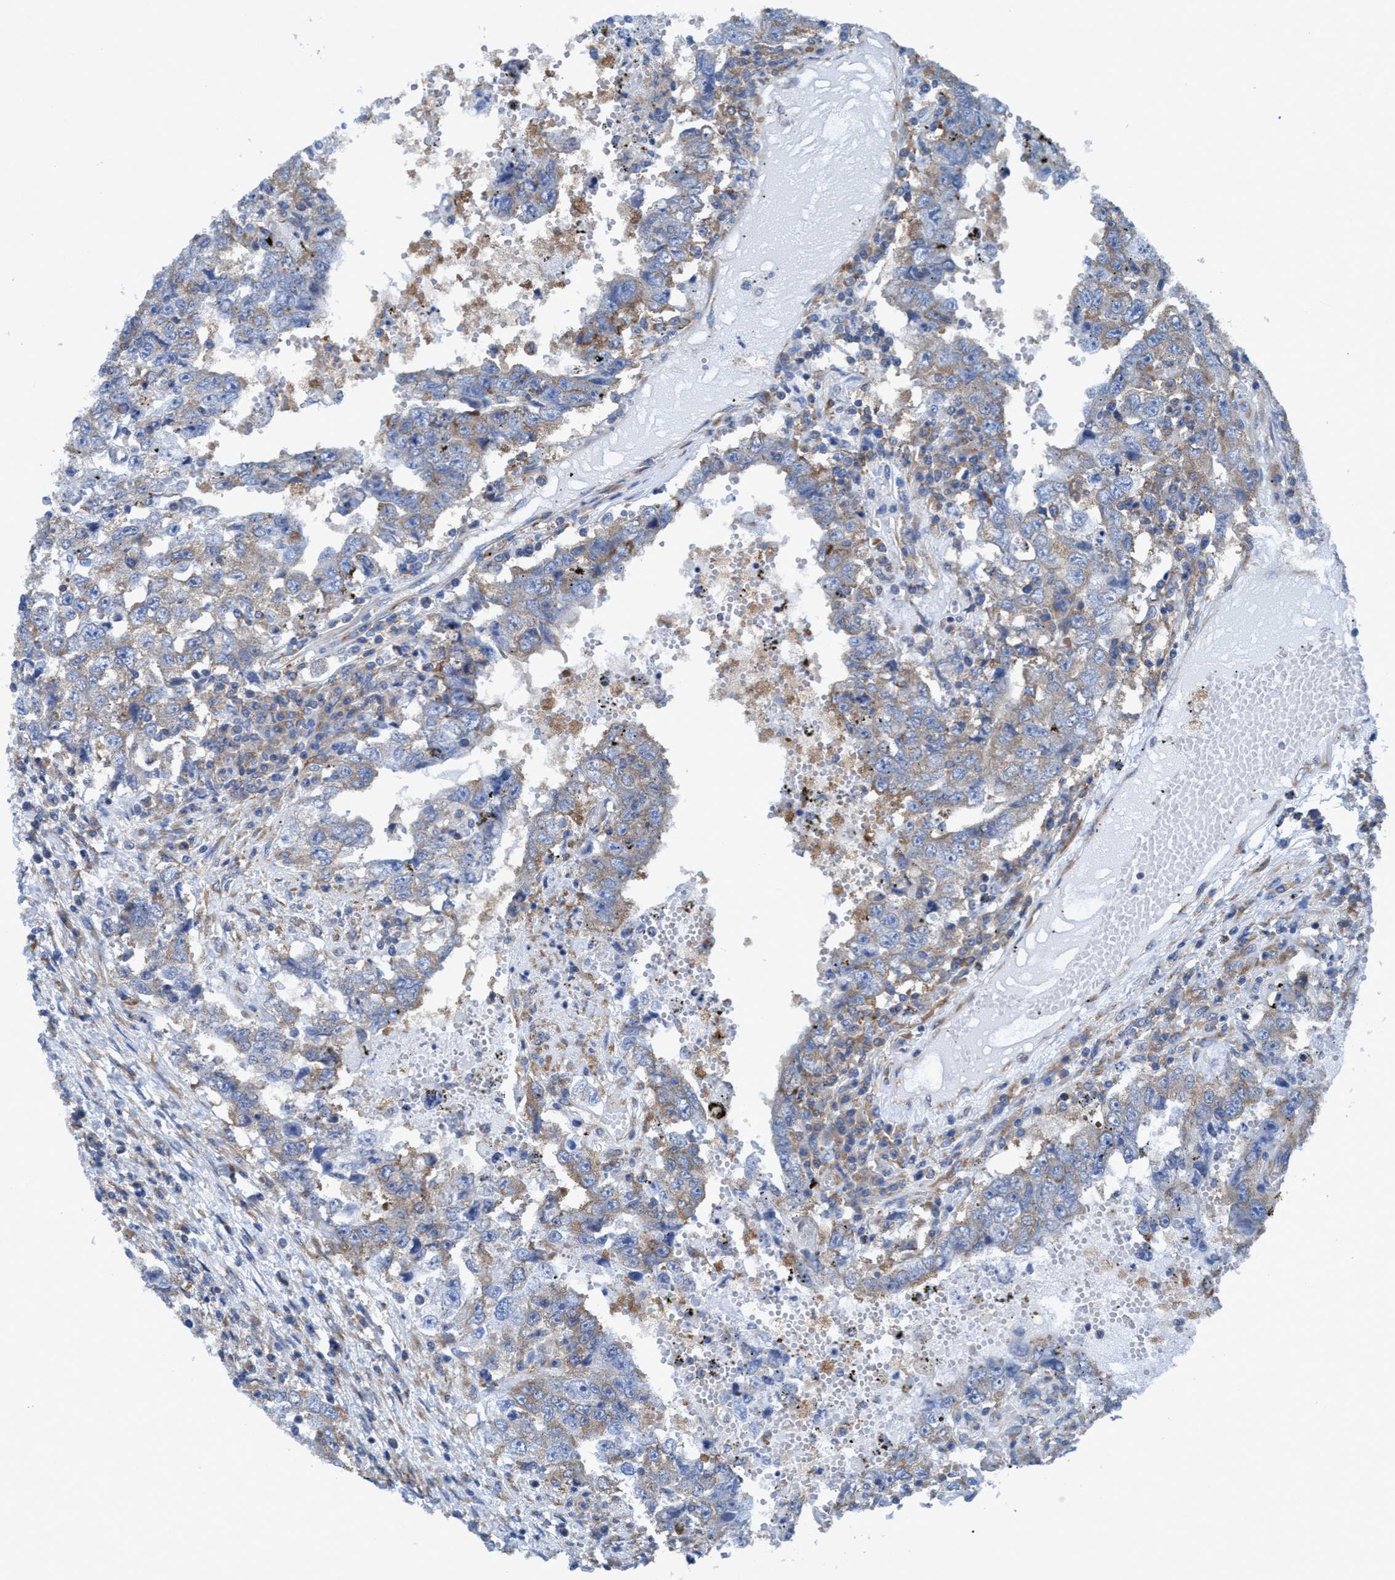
{"staining": {"intensity": "weak", "quantity": "25%-75%", "location": "cytoplasmic/membranous"}, "tissue": "testis cancer", "cell_type": "Tumor cells", "image_type": "cancer", "snomed": [{"axis": "morphology", "description": "Carcinoma, Embryonal, NOS"}, {"axis": "topography", "description": "Testis"}], "caption": "Protein expression analysis of human testis cancer (embryonal carcinoma) reveals weak cytoplasmic/membranous expression in approximately 25%-75% of tumor cells.", "gene": "NMT1", "patient": {"sex": "male", "age": 26}}